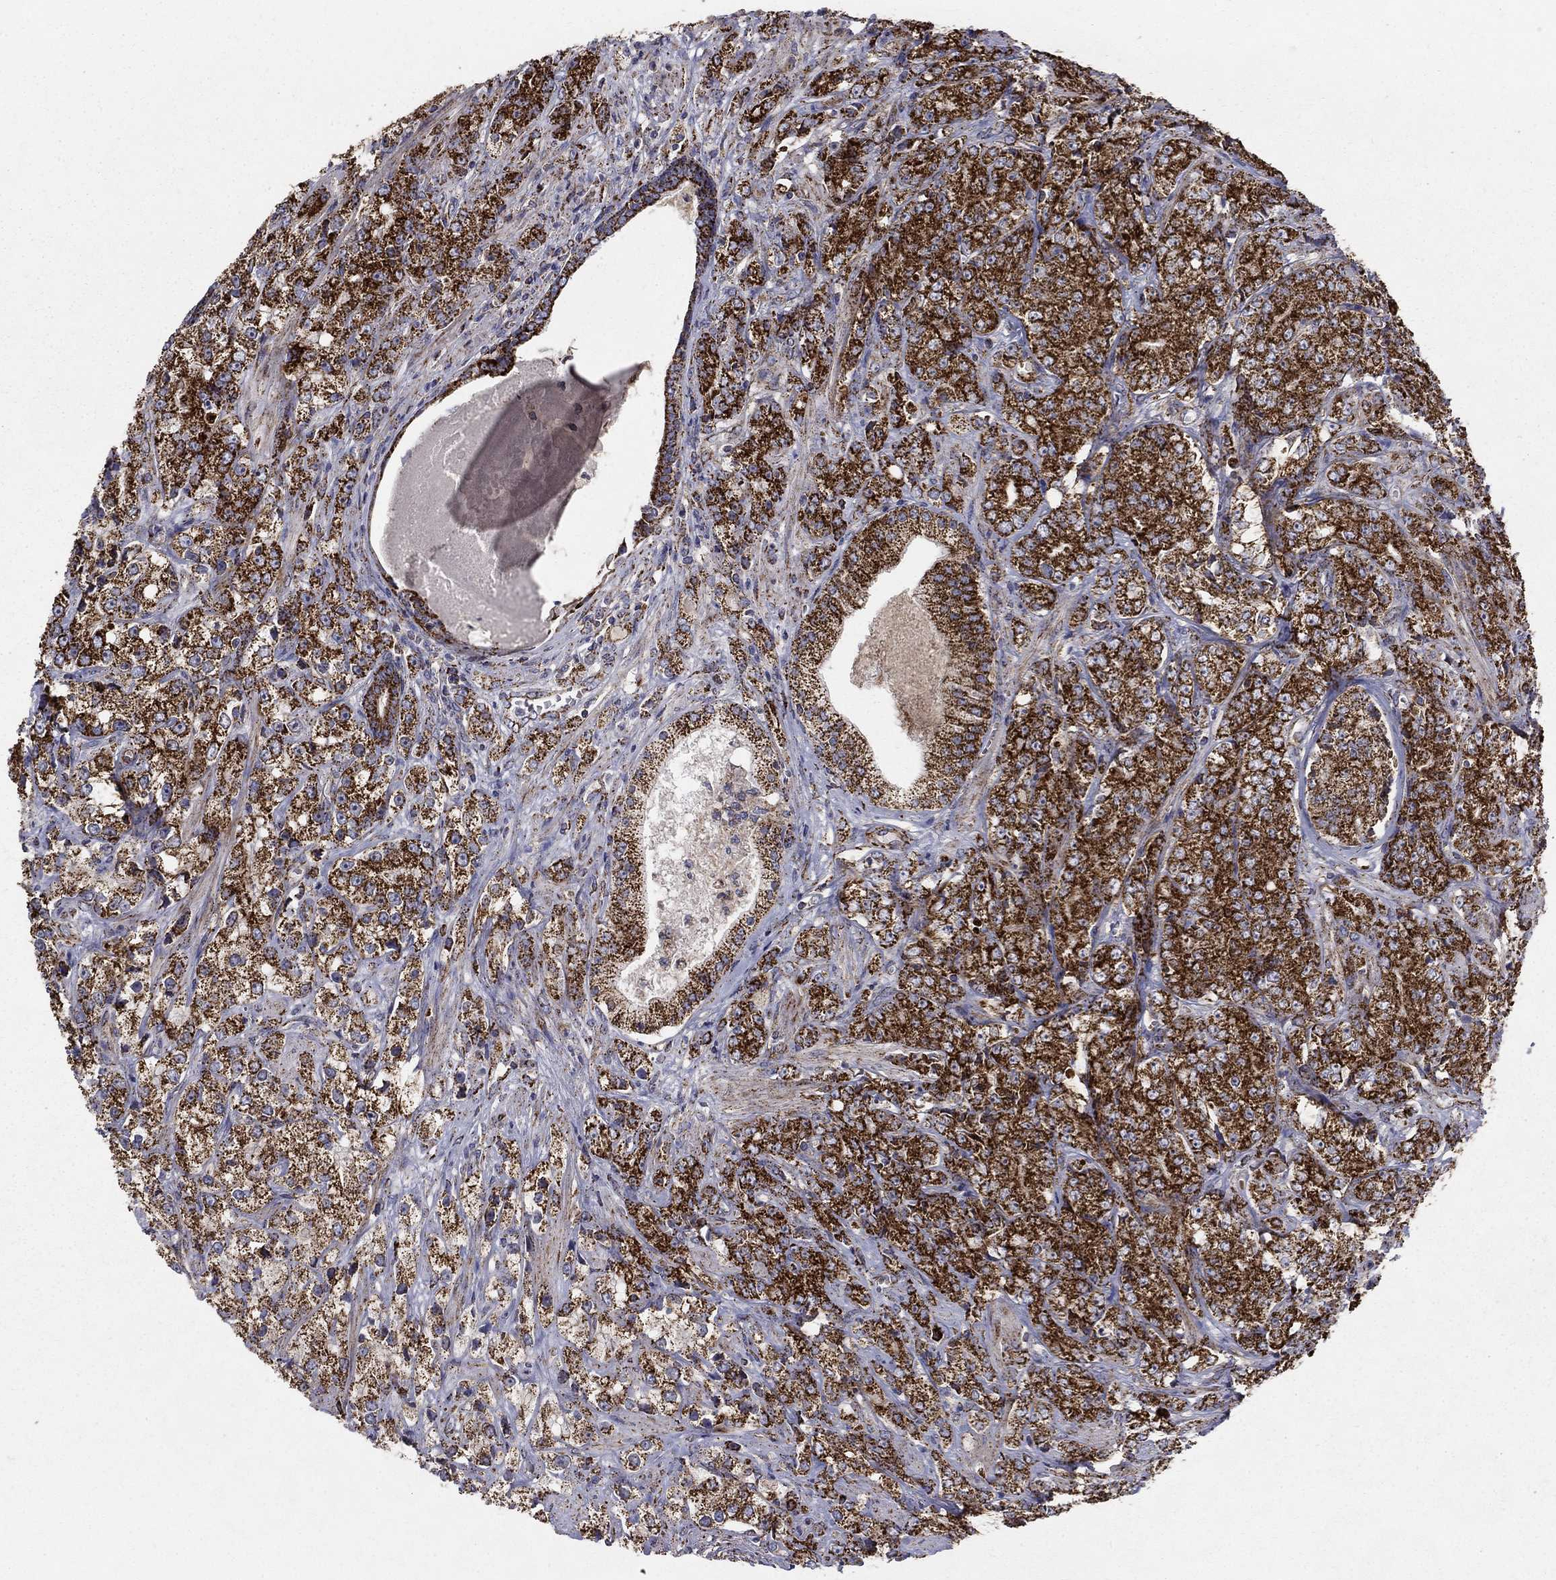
{"staining": {"intensity": "strong", "quantity": ">75%", "location": "cytoplasmic/membranous"}, "tissue": "prostate cancer", "cell_type": "Tumor cells", "image_type": "cancer", "snomed": [{"axis": "morphology", "description": "Adenocarcinoma, NOS"}, {"axis": "topography", "description": "Prostate and seminal vesicle, NOS"}, {"axis": "topography", "description": "Prostate"}], "caption": "The immunohistochemical stain highlights strong cytoplasmic/membranous positivity in tumor cells of adenocarcinoma (prostate) tissue.", "gene": "GCSH", "patient": {"sex": "male", "age": 68}}